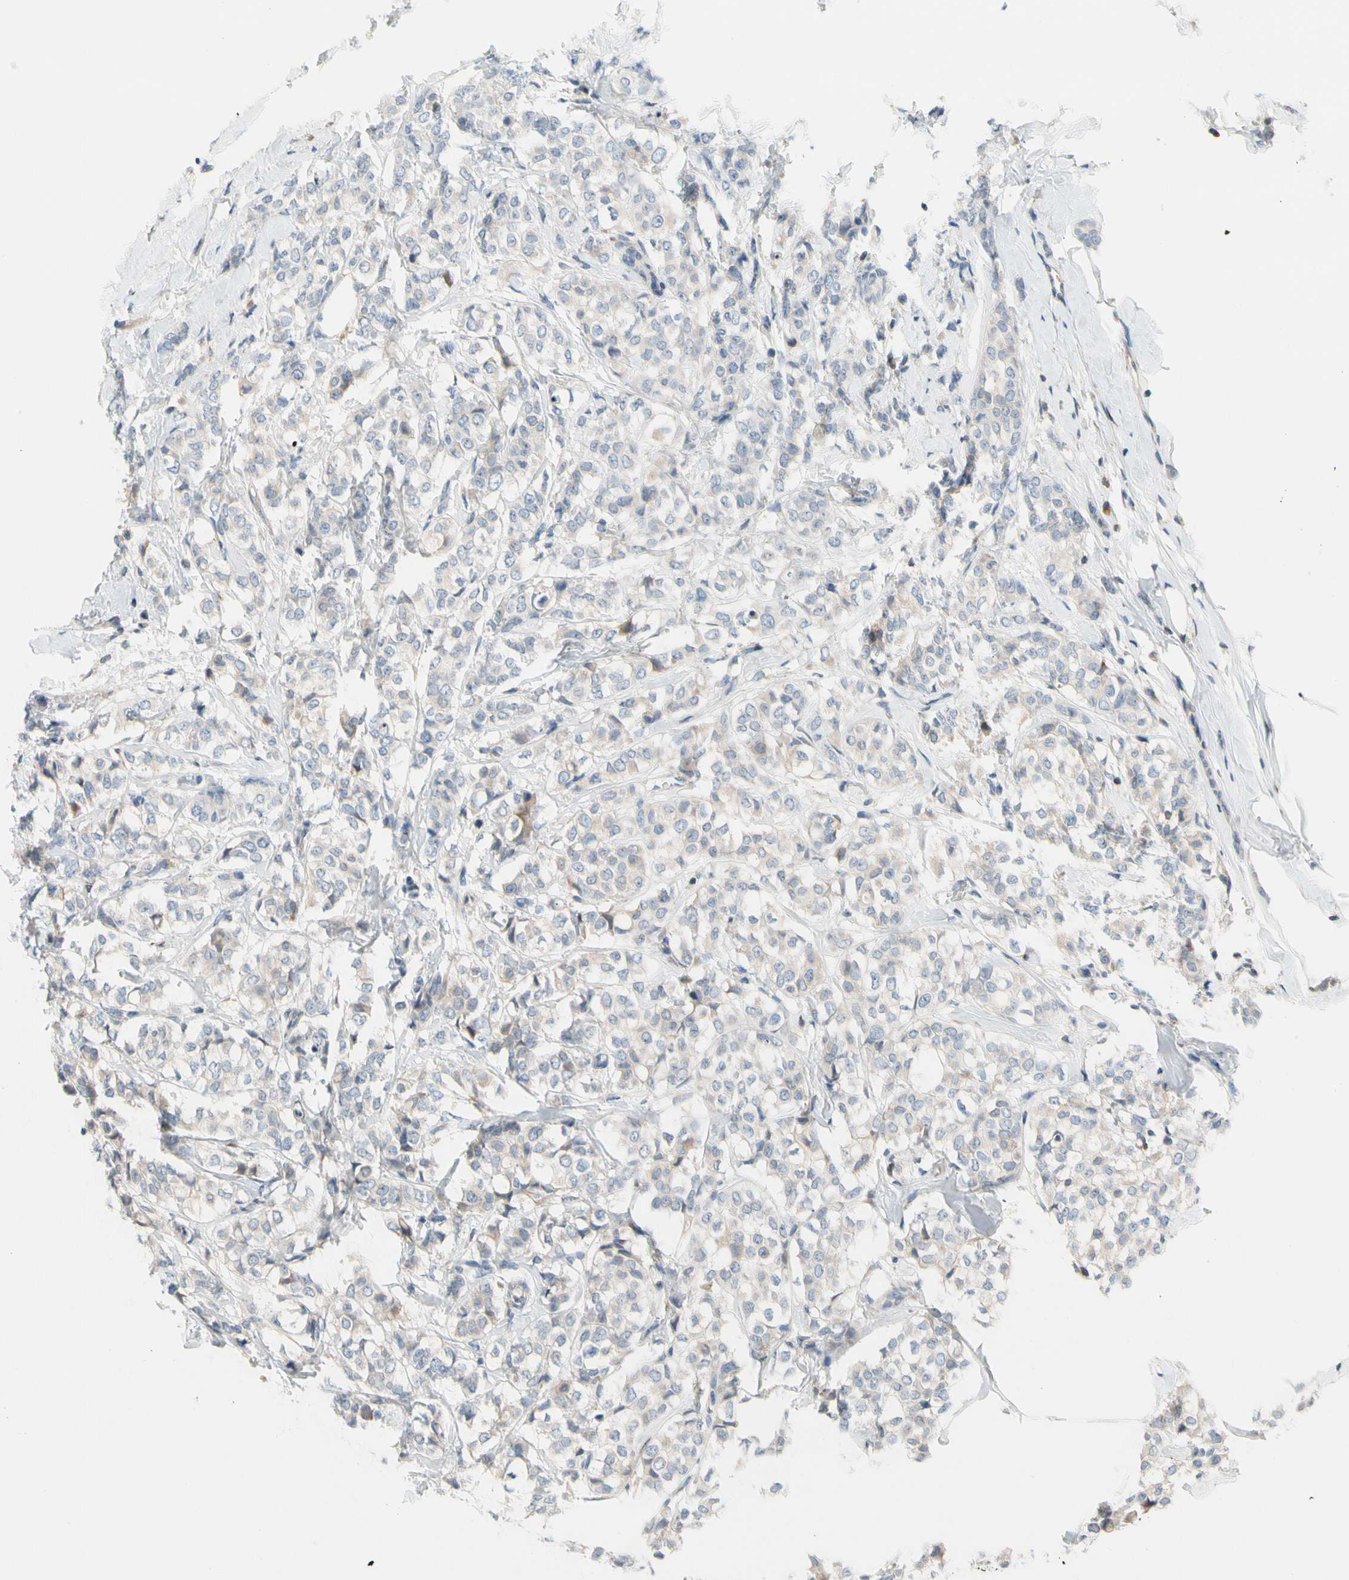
{"staining": {"intensity": "negative", "quantity": "none", "location": "none"}, "tissue": "breast cancer", "cell_type": "Tumor cells", "image_type": "cancer", "snomed": [{"axis": "morphology", "description": "Lobular carcinoma"}, {"axis": "topography", "description": "Breast"}], "caption": "Immunohistochemistry histopathology image of neoplastic tissue: human breast lobular carcinoma stained with DAB demonstrates no significant protein expression in tumor cells.", "gene": "MAP3K3", "patient": {"sex": "female", "age": 60}}